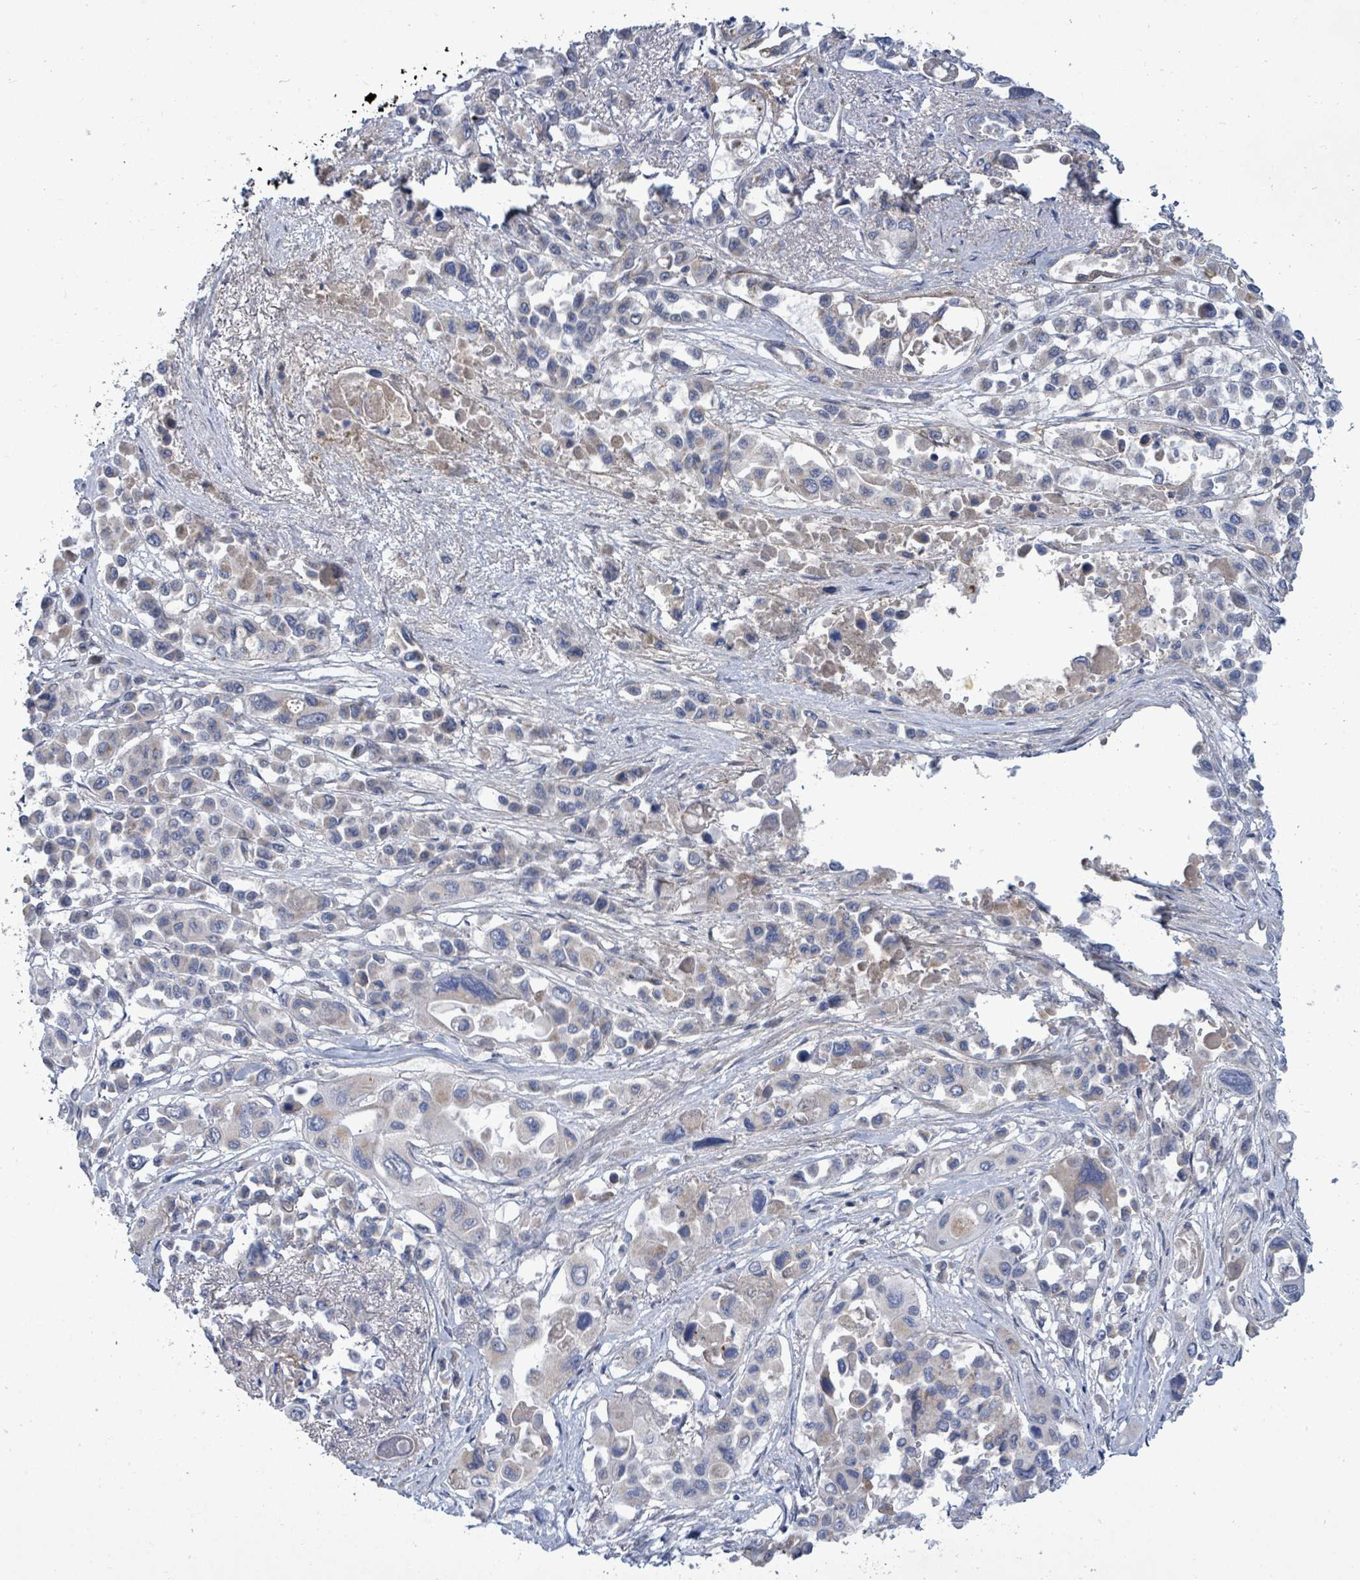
{"staining": {"intensity": "weak", "quantity": "<25%", "location": "cytoplasmic/membranous,nuclear"}, "tissue": "pancreatic cancer", "cell_type": "Tumor cells", "image_type": "cancer", "snomed": [{"axis": "morphology", "description": "Adenocarcinoma, NOS"}, {"axis": "topography", "description": "Pancreas"}], "caption": "Immunohistochemistry photomicrograph of neoplastic tissue: pancreatic cancer (adenocarcinoma) stained with DAB (3,3'-diaminobenzidine) exhibits no significant protein expression in tumor cells. (DAB (3,3'-diaminobenzidine) immunohistochemistry (IHC), high magnification).", "gene": "ZFPM1", "patient": {"sex": "male", "age": 92}}